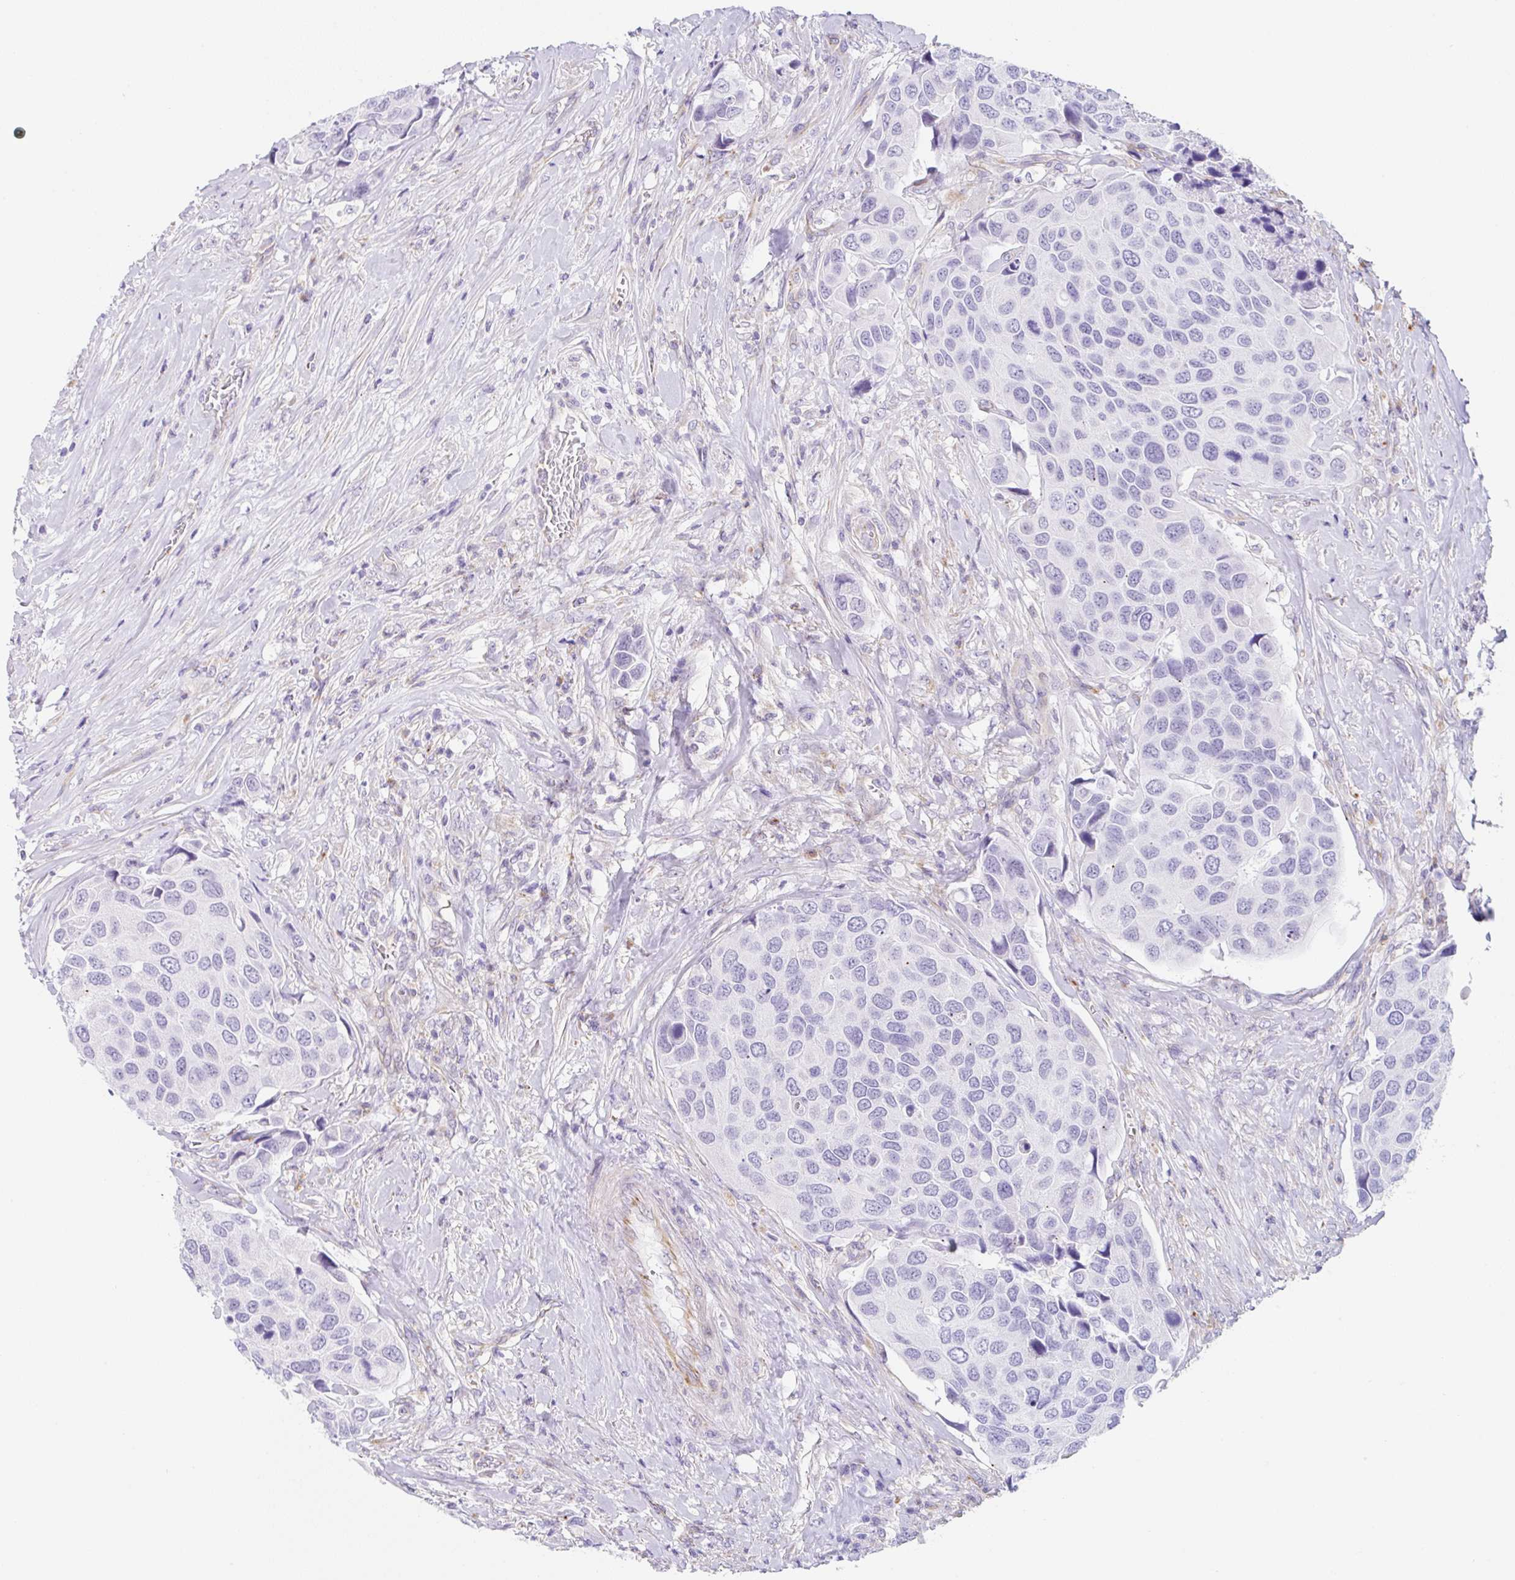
{"staining": {"intensity": "negative", "quantity": "none", "location": "none"}, "tissue": "urothelial cancer", "cell_type": "Tumor cells", "image_type": "cancer", "snomed": [{"axis": "morphology", "description": "Urothelial carcinoma, High grade"}, {"axis": "topography", "description": "Urinary bladder"}], "caption": "This is a image of IHC staining of urothelial carcinoma (high-grade), which shows no staining in tumor cells.", "gene": "DKK4", "patient": {"sex": "male", "age": 74}}